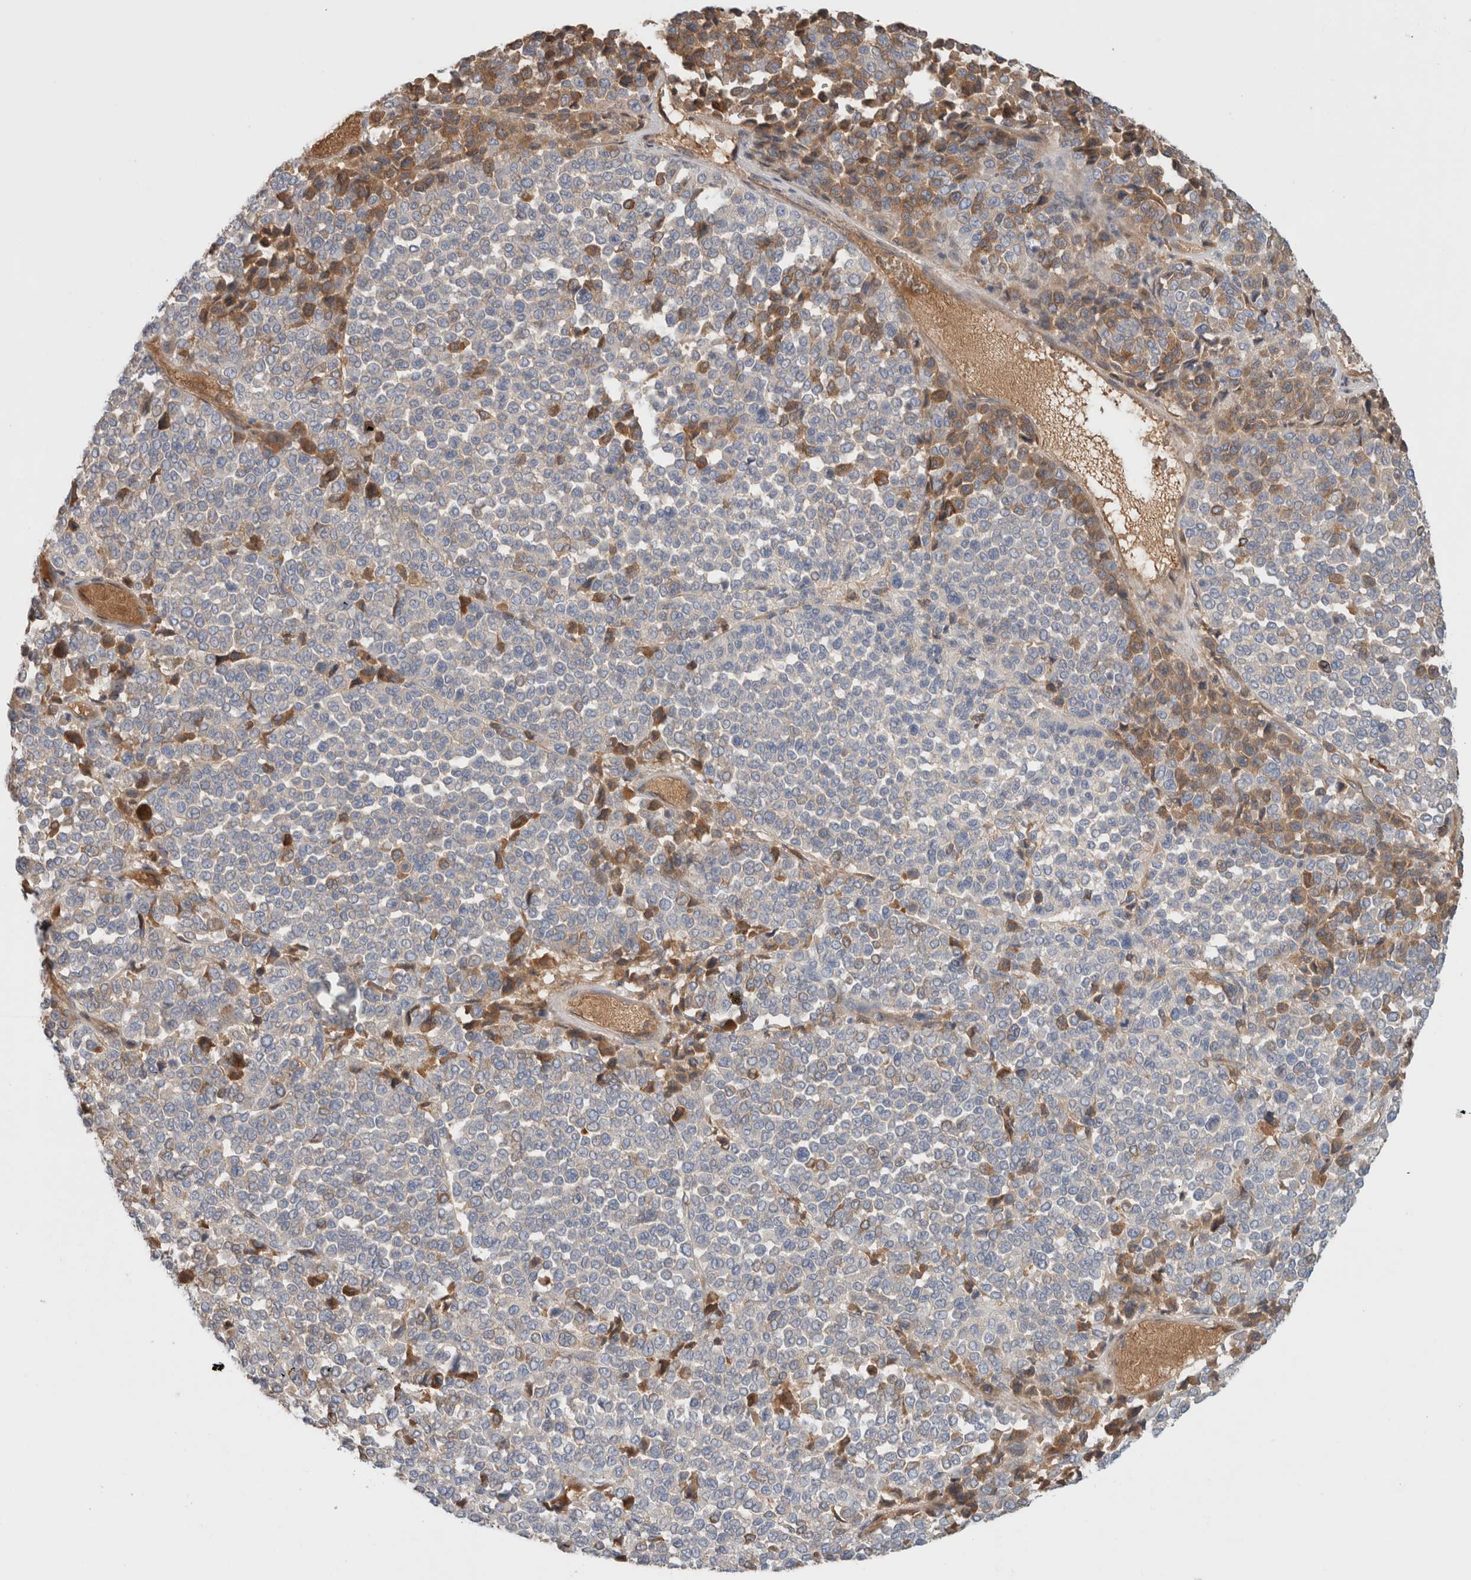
{"staining": {"intensity": "negative", "quantity": "none", "location": "none"}, "tissue": "melanoma", "cell_type": "Tumor cells", "image_type": "cancer", "snomed": [{"axis": "morphology", "description": "Malignant melanoma, Metastatic site"}, {"axis": "topography", "description": "Pancreas"}], "caption": "Immunohistochemical staining of human malignant melanoma (metastatic site) demonstrates no significant positivity in tumor cells.", "gene": "CFI", "patient": {"sex": "female", "age": 30}}